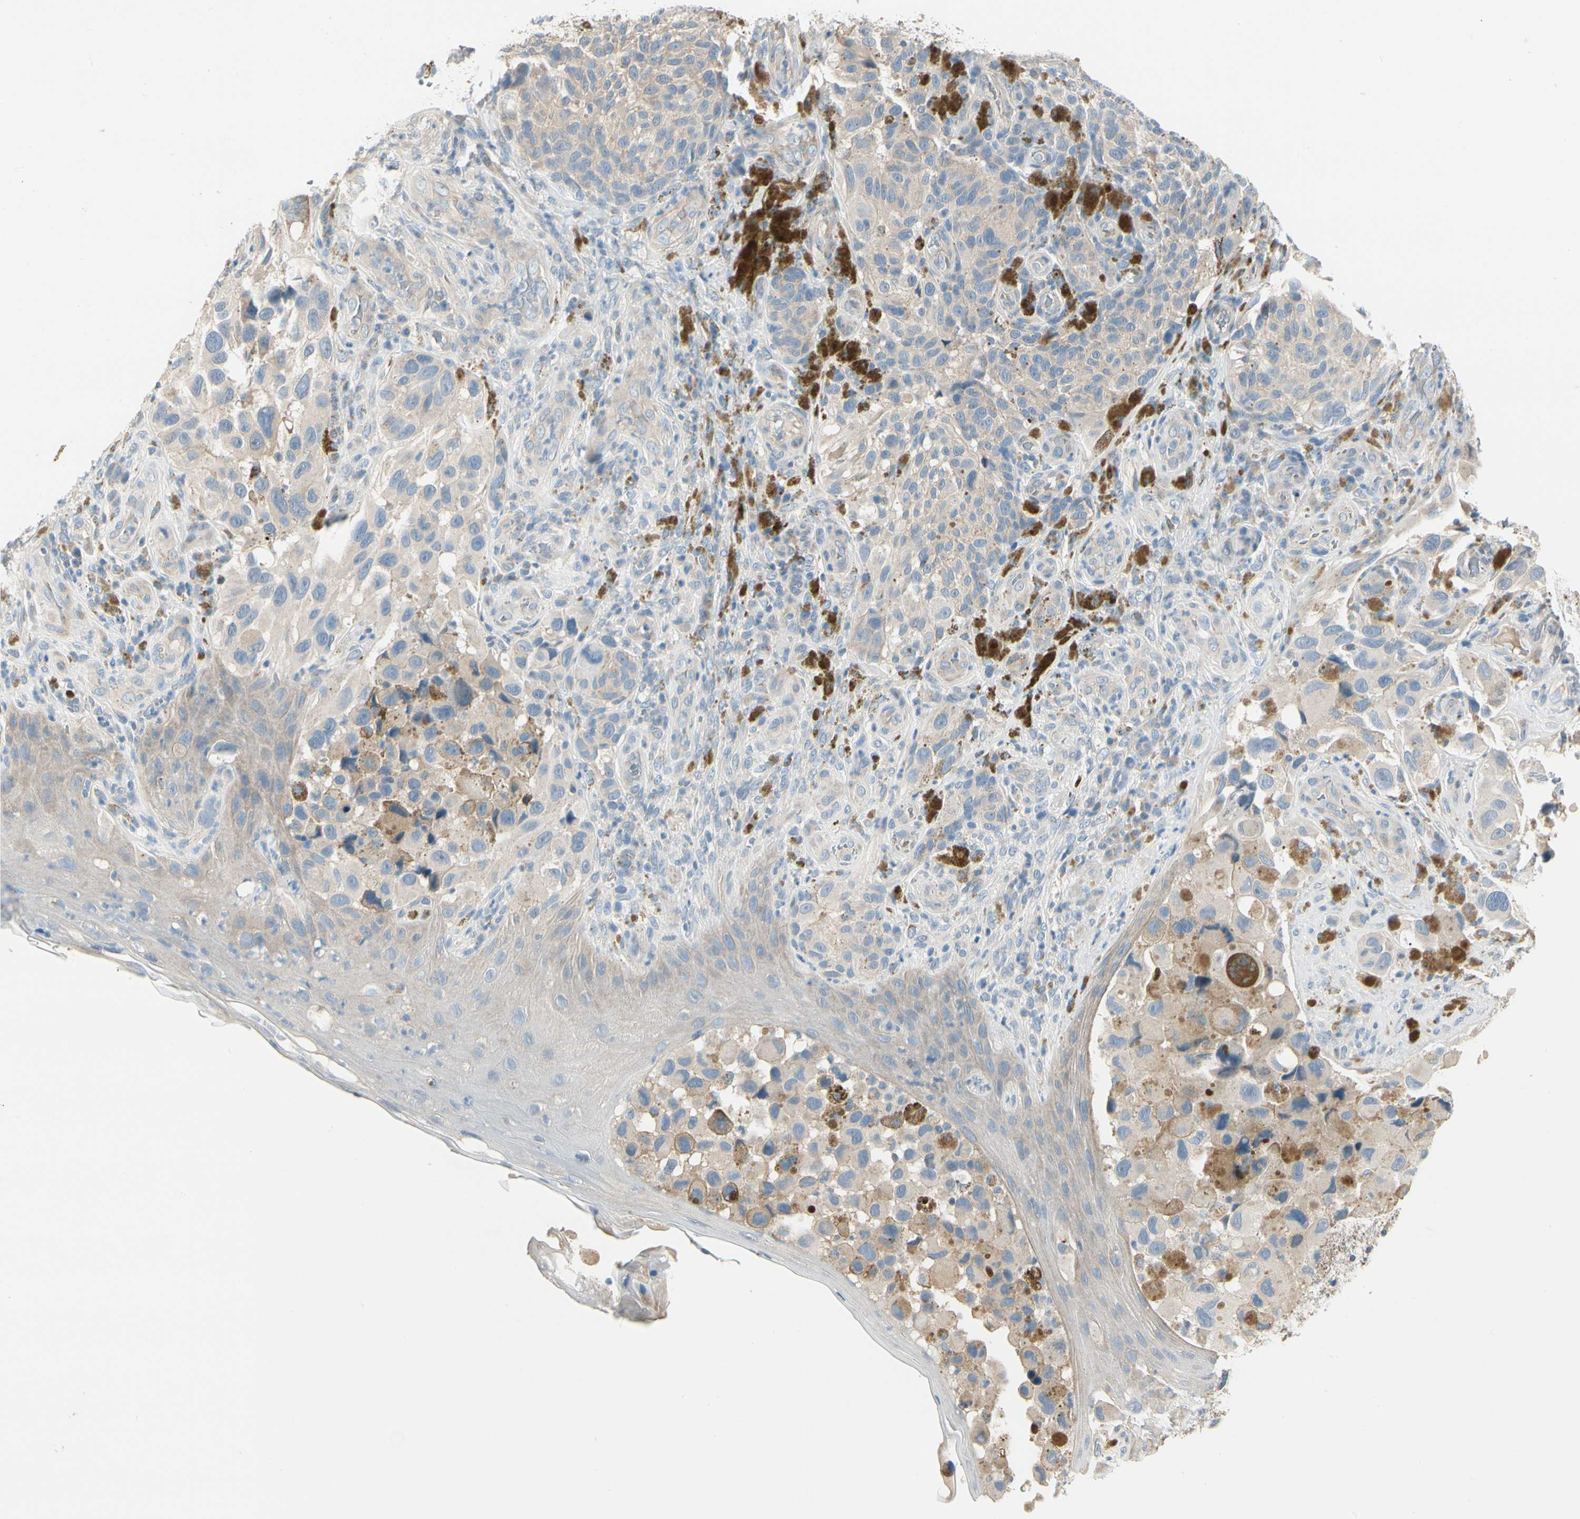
{"staining": {"intensity": "negative", "quantity": "none", "location": "none"}, "tissue": "melanoma", "cell_type": "Tumor cells", "image_type": "cancer", "snomed": [{"axis": "morphology", "description": "Malignant melanoma, NOS"}, {"axis": "topography", "description": "Skin"}], "caption": "Immunohistochemistry (IHC) histopathology image of human melanoma stained for a protein (brown), which exhibits no expression in tumor cells. The staining was performed using DAB to visualize the protein expression in brown, while the nuclei were stained in blue with hematoxylin (Magnification: 20x).", "gene": "DUSP12", "patient": {"sex": "female", "age": 73}}